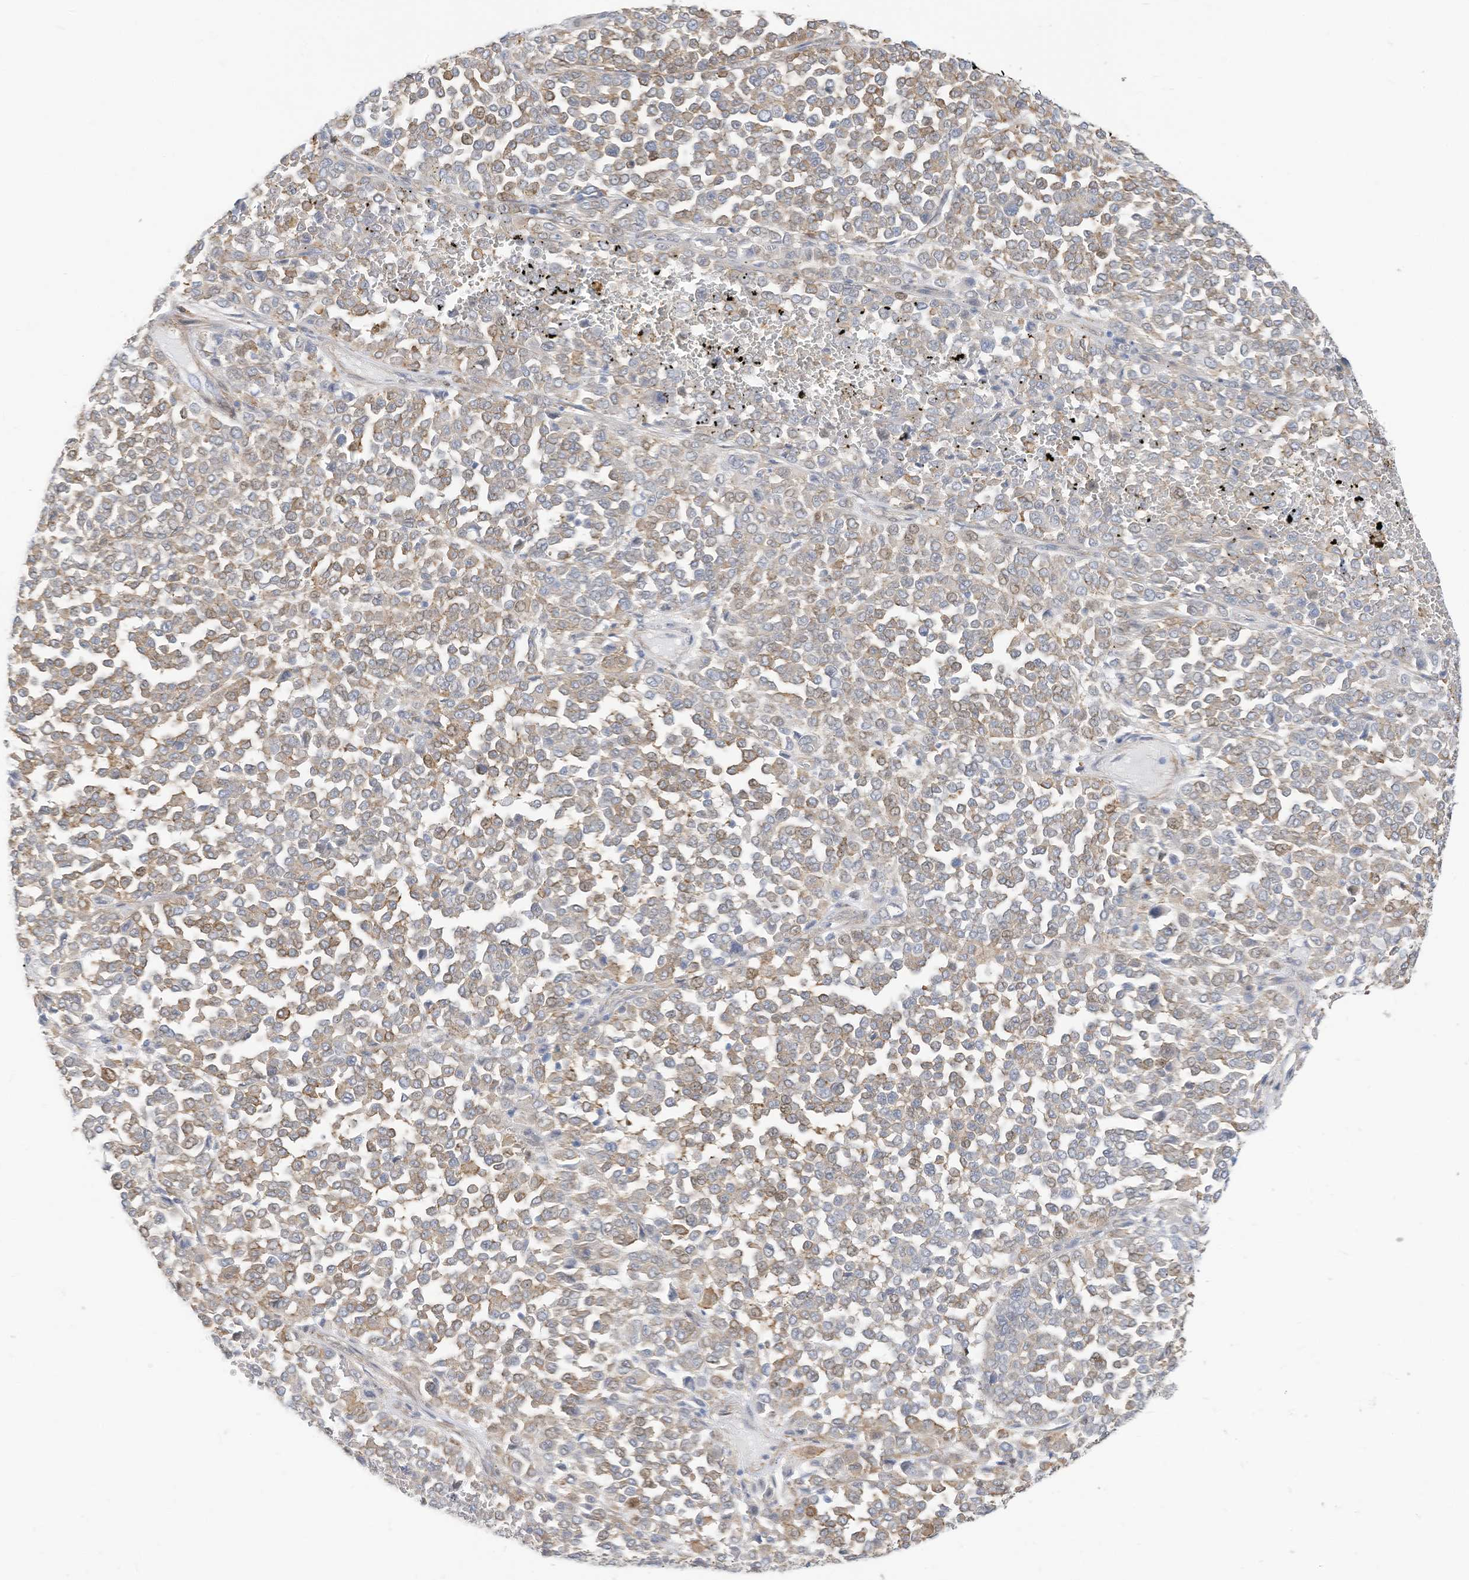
{"staining": {"intensity": "weak", "quantity": "25%-75%", "location": "cytoplasmic/membranous"}, "tissue": "melanoma", "cell_type": "Tumor cells", "image_type": "cancer", "snomed": [{"axis": "morphology", "description": "Malignant melanoma, Metastatic site"}, {"axis": "topography", "description": "Pancreas"}], "caption": "Immunohistochemistry staining of malignant melanoma (metastatic site), which shows low levels of weak cytoplasmic/membranous expression in about 25%-75% of tumor cells indicating weak cytoplasmic/membranous protein expression. The staining was performed using DAB (brown) for protein detection and nuclei were counterstained in hematoxylin (blue).", "gene": "ATP13A1", "patient": {"sex": "female", "age": 30}}